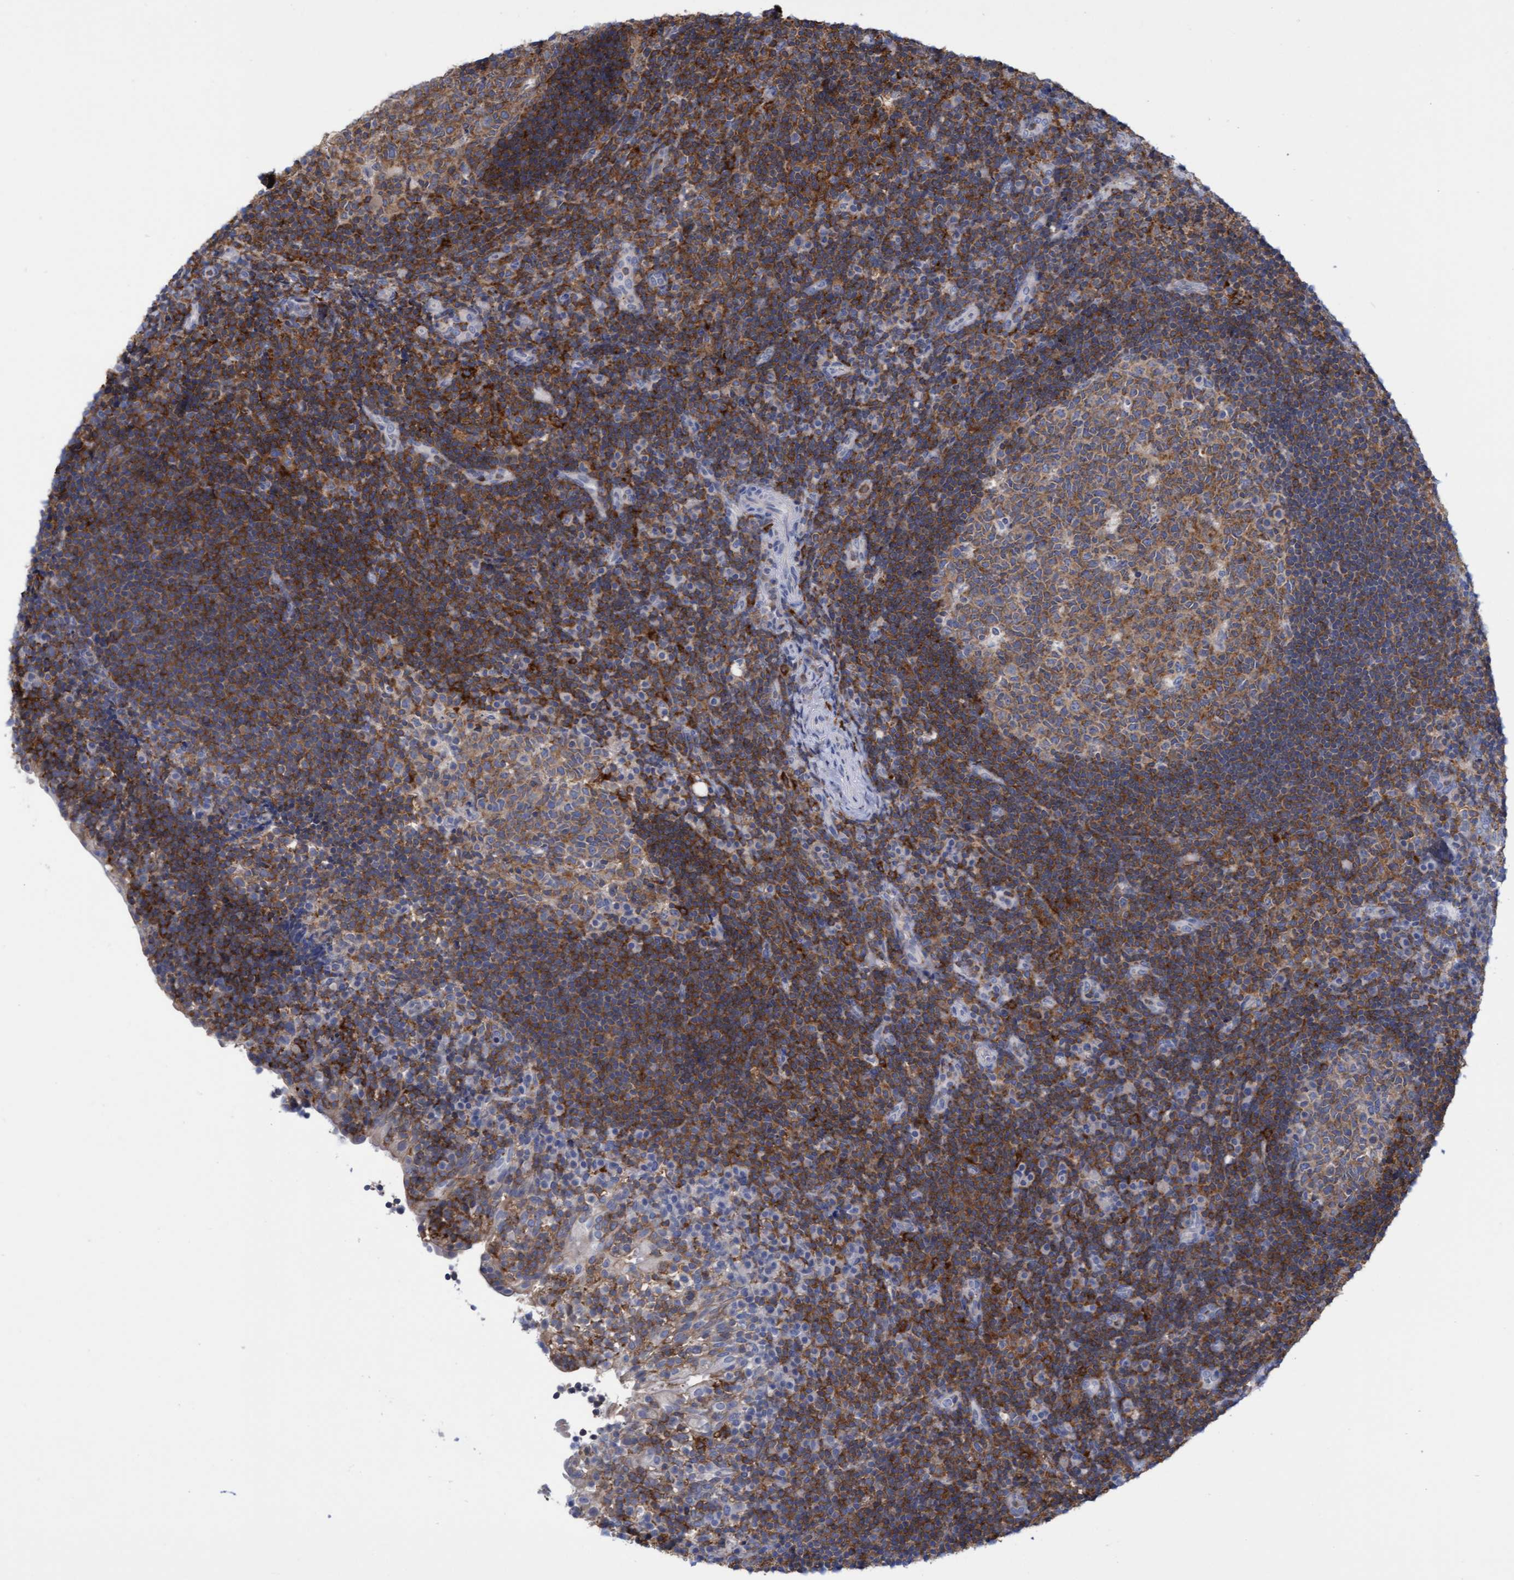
{"staining": {"intensity": "moderate", "quantity": ">75%", "location": "cytoplasmic/membranous"}, "tissue": "tonsil", "cell_type": "Germinal center cells", "image_type": "normal", "snomed": [{"axis": "morphology", "description": "Normal tissue, NOS"}, {"axis": "topography", "description": "Tonsil"}], "caption": "Immunohistochemical staining of unremarkable tonsil shows medium levels of moderate cytoplasmic/membranous positivity in about >75% of germinal center cells.", "gene": "FNBP1", "patient": {"sex": "female", "age": 40}}